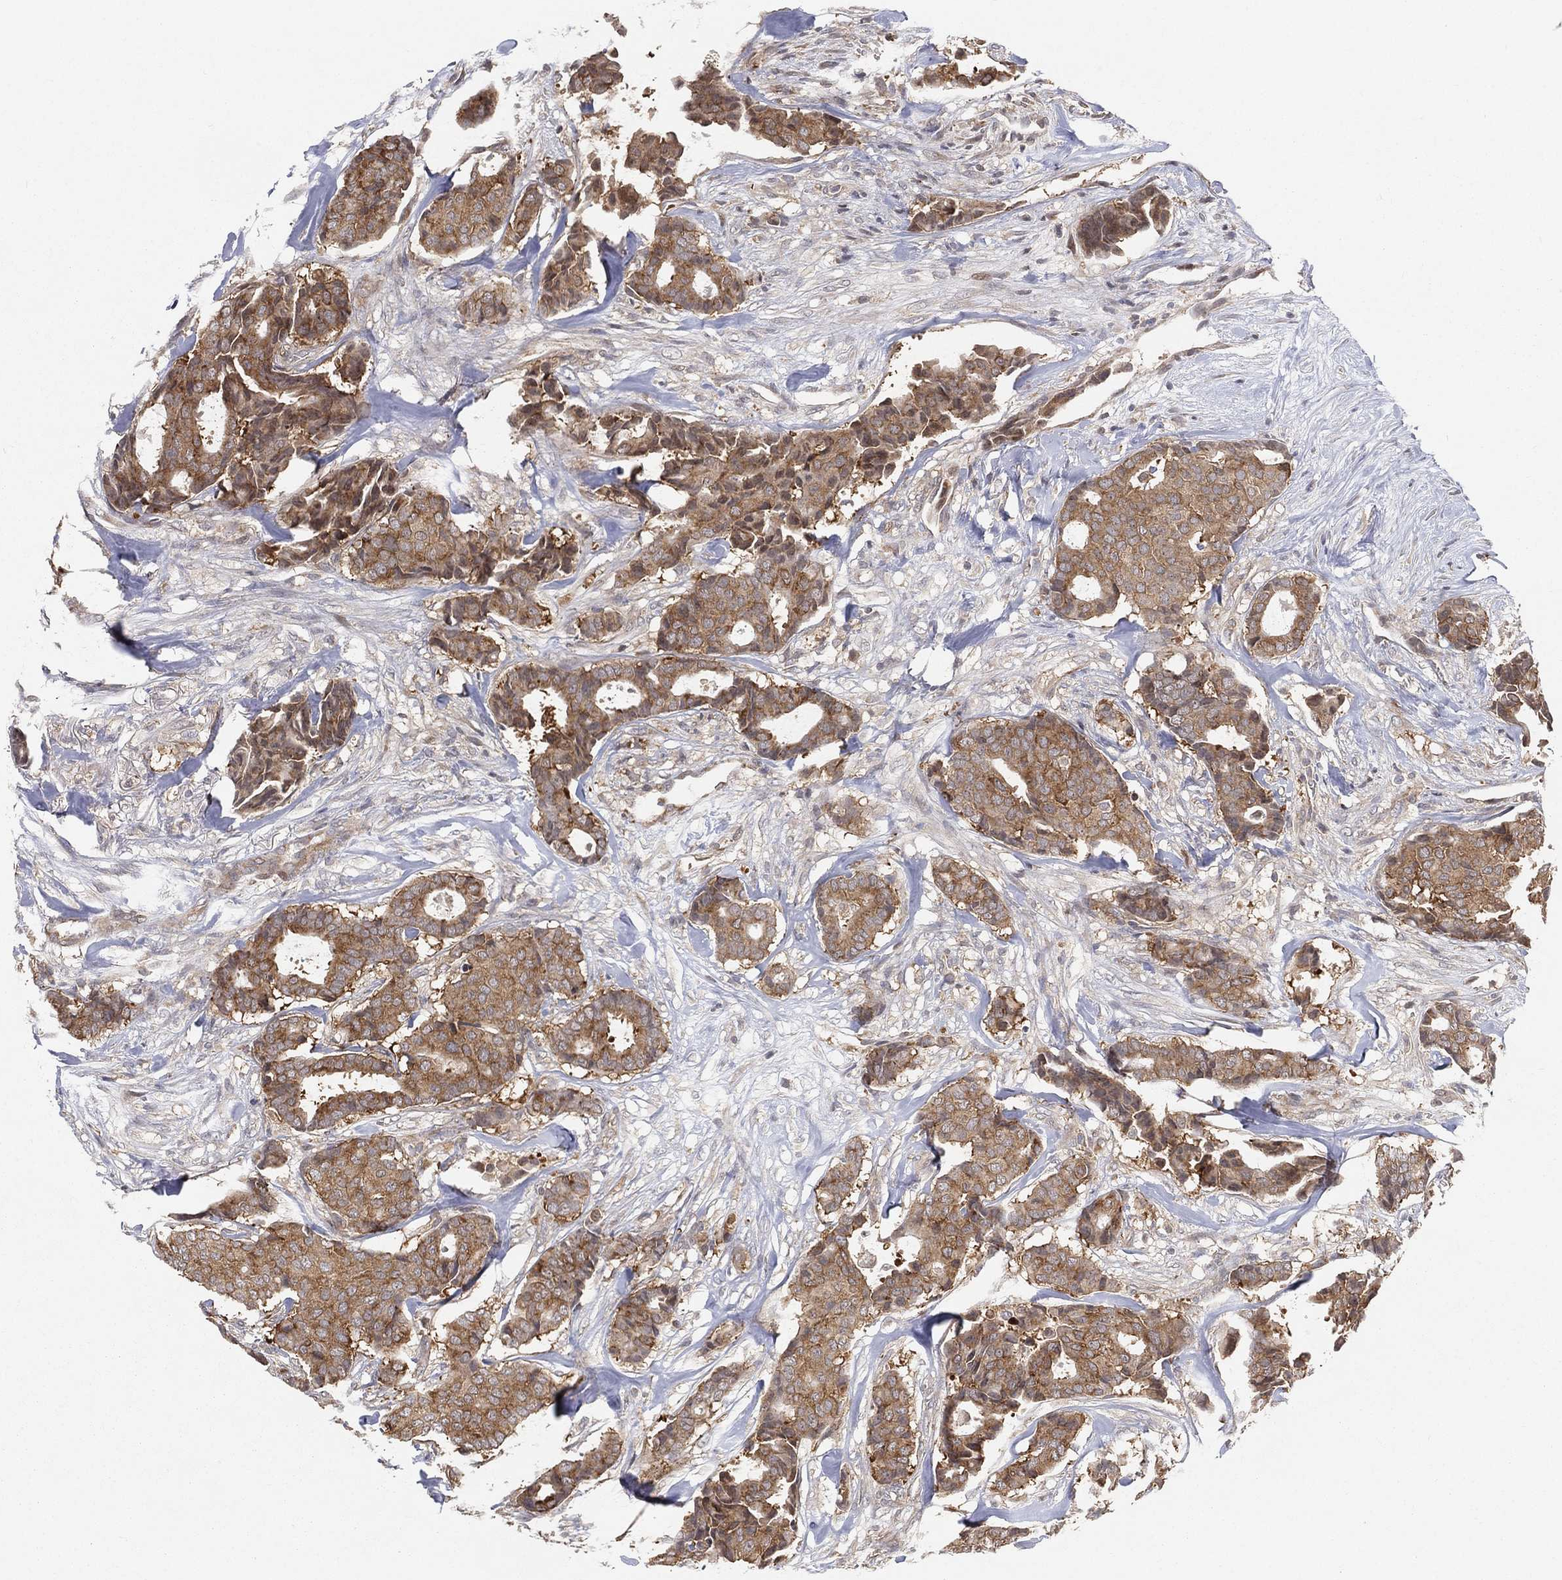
{"staining": {"intensity": "moderate", "quantity": ">75%", "location": "cytoplasmic/membranous"}, "tissue": "breast cancer", "cell_type": "Tumor cells", "image_type": "cancer", "snomed": [{"axis": "morphology", "description": "Duct carcinoma"}, {"axis": "topography", "description": "Breast"}], "caption": "Breast invasive ductal carcinoma stained with DAB immunohistochemistry (IHC) shows medium levels of moderate cytoplasmic/membranous expression in approximately >75% of tumor cells. (DAB (3,3'-diaminobenzidine) IHC, brown staining for protein, blue staining for nuclei).", "gene": "TMTC4", "patient": {"sex": "female", "age": 75}}